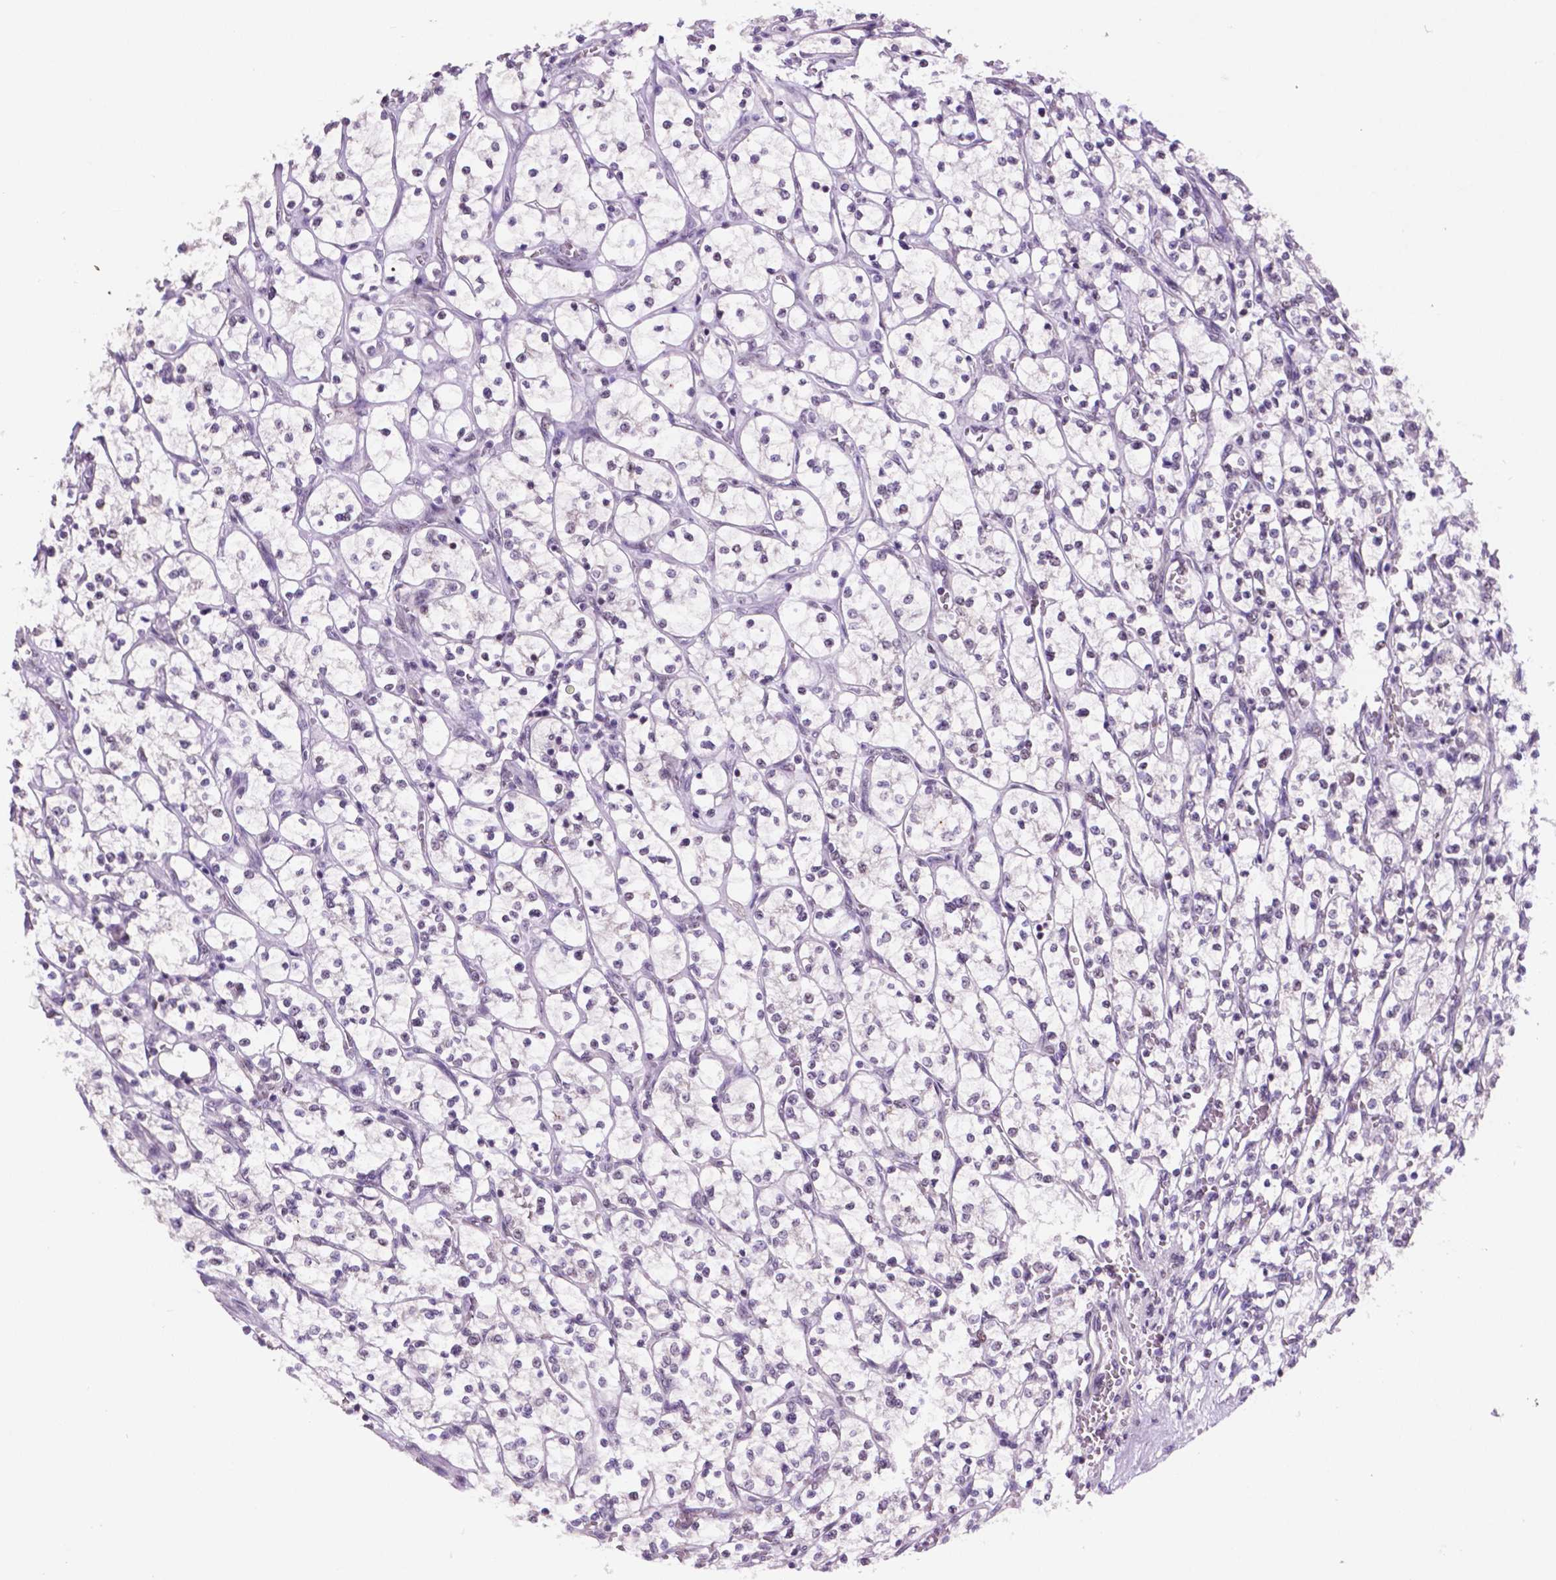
{"staining": {"intensity": "negative", "quantity": "none", "location": "none"}, "tissue": "renal cancer", "cell_type": "Tumor cells", "image_type": "cancer", "snomed": [{"axis": "morphology", "description": "Adenocarcinoma, NOS"}, {"axis": "topography", "description": "Kidney"}], "caption": "This is an immunohistochemistry (IHC) histopathology image of renal cancer (adenocarcinoma). There is no expression in tumor cells.", "gene": "NCOR1", "patient": {"sex": "female", "age": 64}}